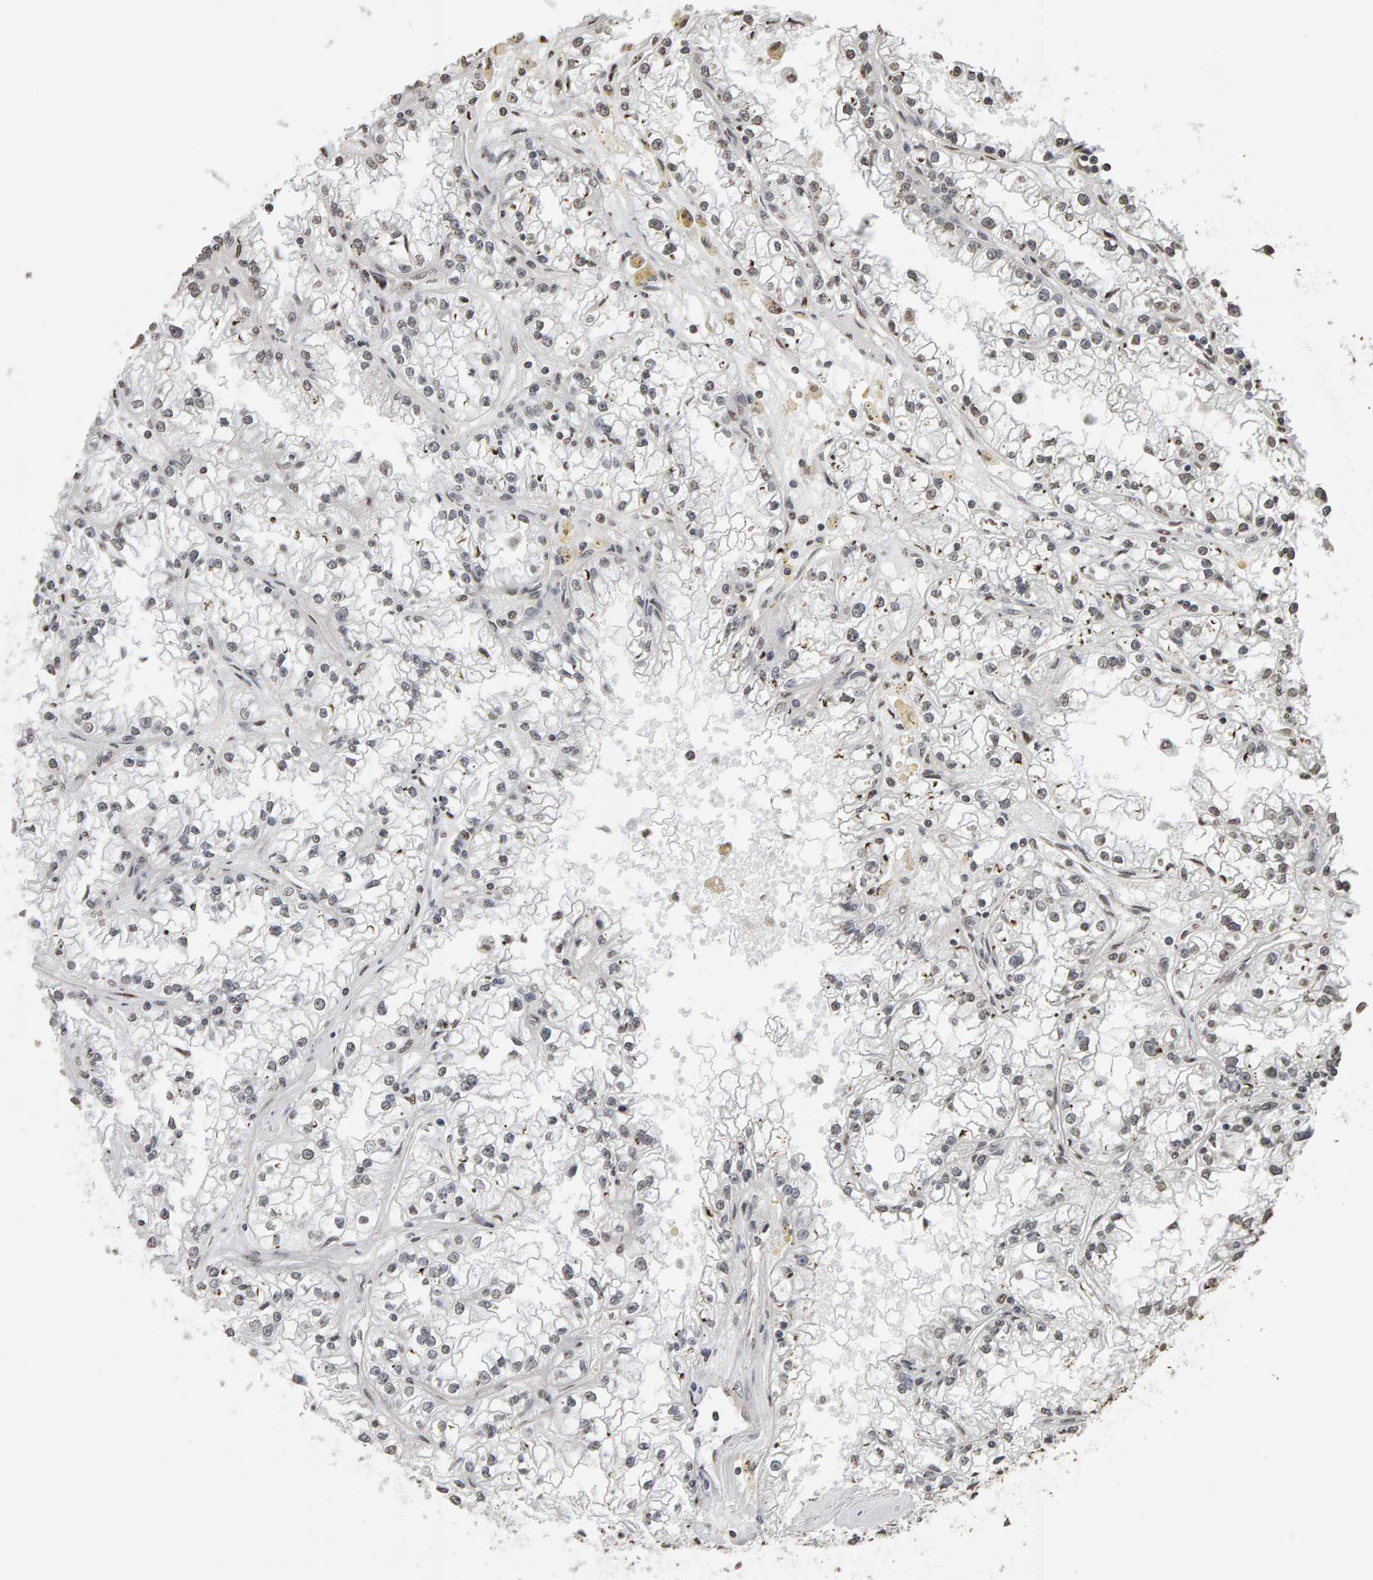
{"staining": {"intensity": "weak", "quantity": "25%-75%", "location": "nuclear"}, "tissue": "renal cancer", "cell_type": "Tumor cells", "image_type": "cancer", "snomed": [{"axis": "morphology", "description": "Adenocarcinoma, NOS"}, {"axis": "topography", "description": "Kidney"}], "caption": "Immunohistochemistry of renal adenocarcinoma reveals low levels of weak nuclear staining in about 25%-75% of tumor cells.", "gene": "AFF4", "patient": {"sex": "male", "age": 56}}